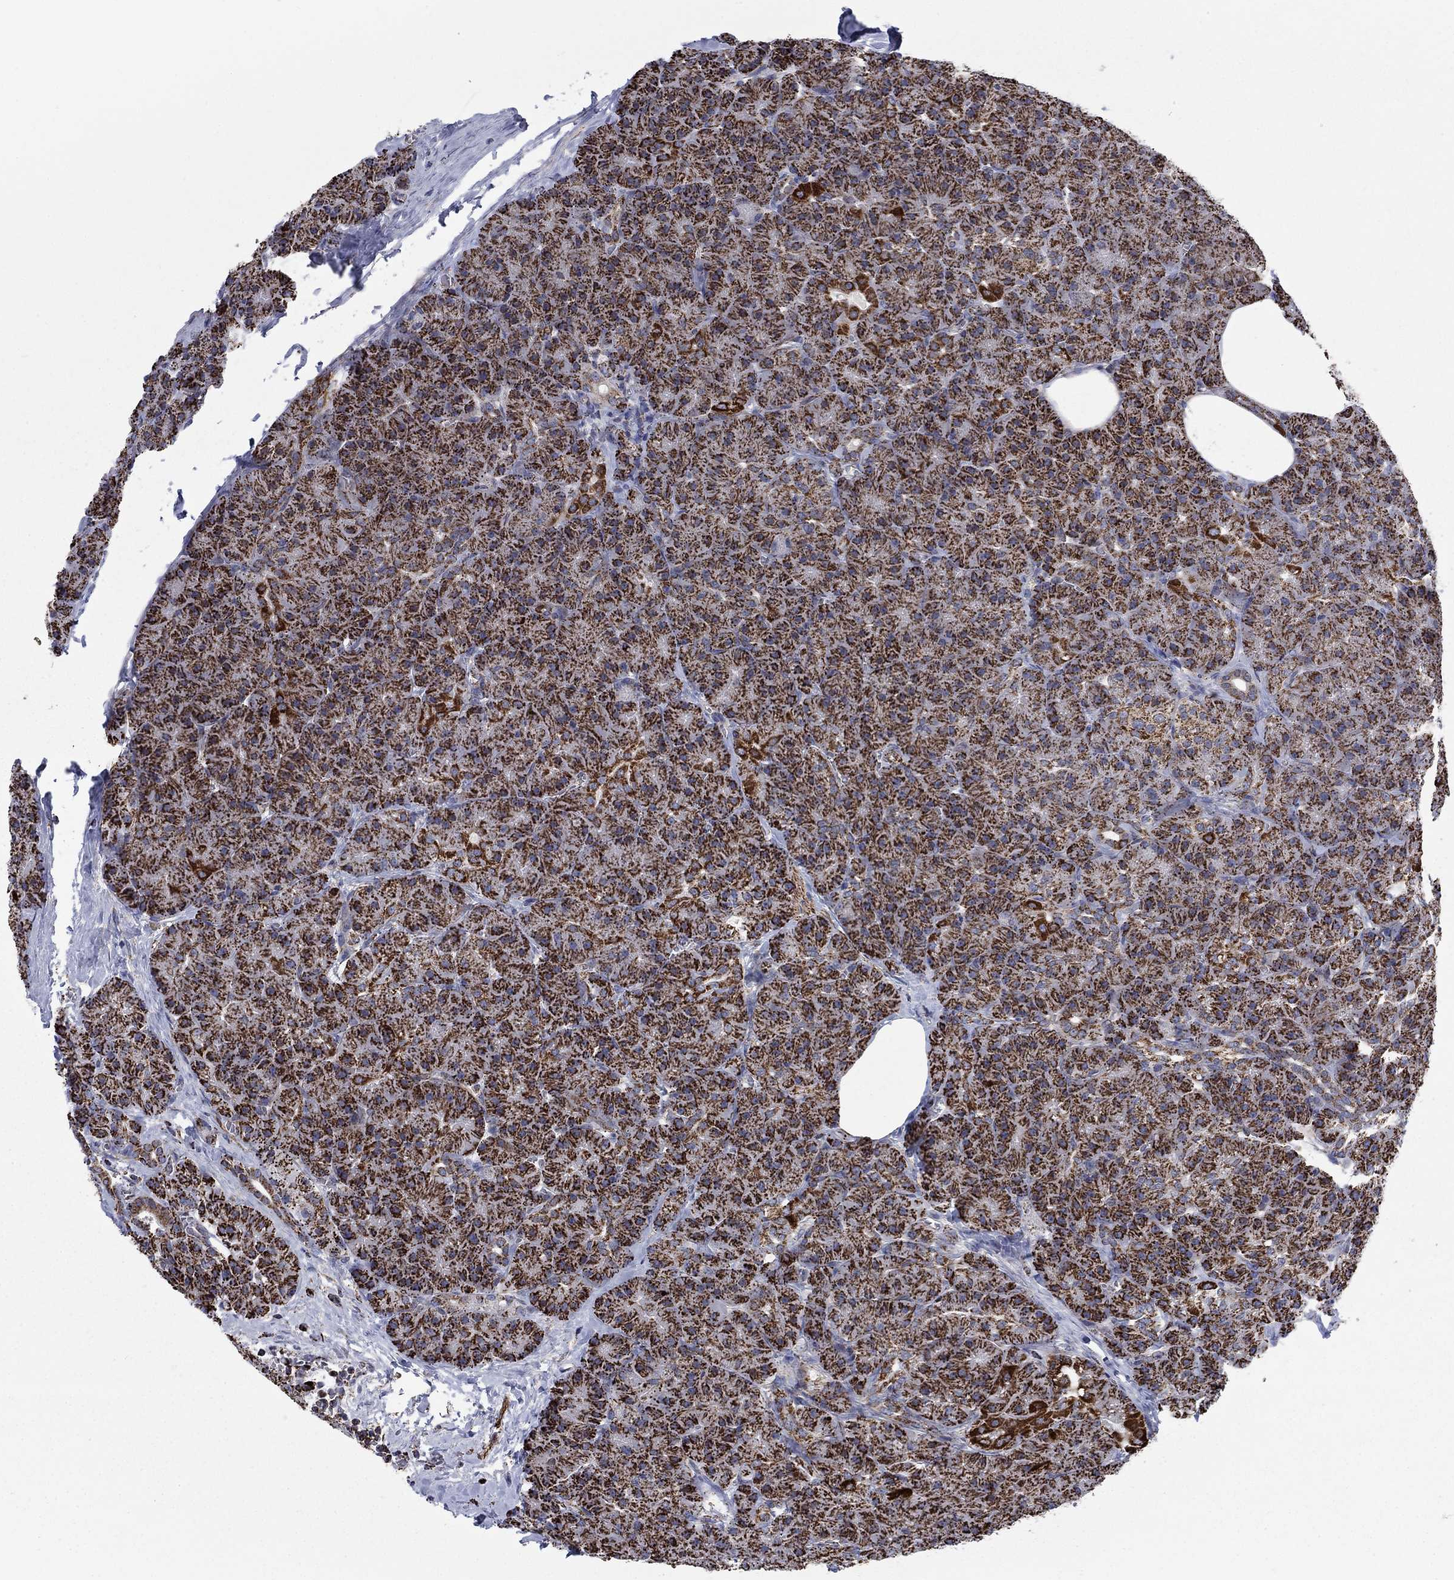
{"staining": {"intensity": "strong", "quantity": ">75%", "location": "cytoplasmic/membranous"}, "tissue": "pancreas", "cell_type": "Exocrine glandular cells", "image_type": "normal", "snomed": [{"axis": "morphology", "description": "Normal tissue, NOS"}, {"axis": "topography", "description": "Pancreas"}], "caption": "High-power microscopy captured an IHC micrograph of unremarkable pancreas, revealing strong cytoplasmic/membranous positivity in approximately >75% of exocrine glandular cells.", "gene": "MOAP1", "patient": {"sex": "male", "age": 57}}